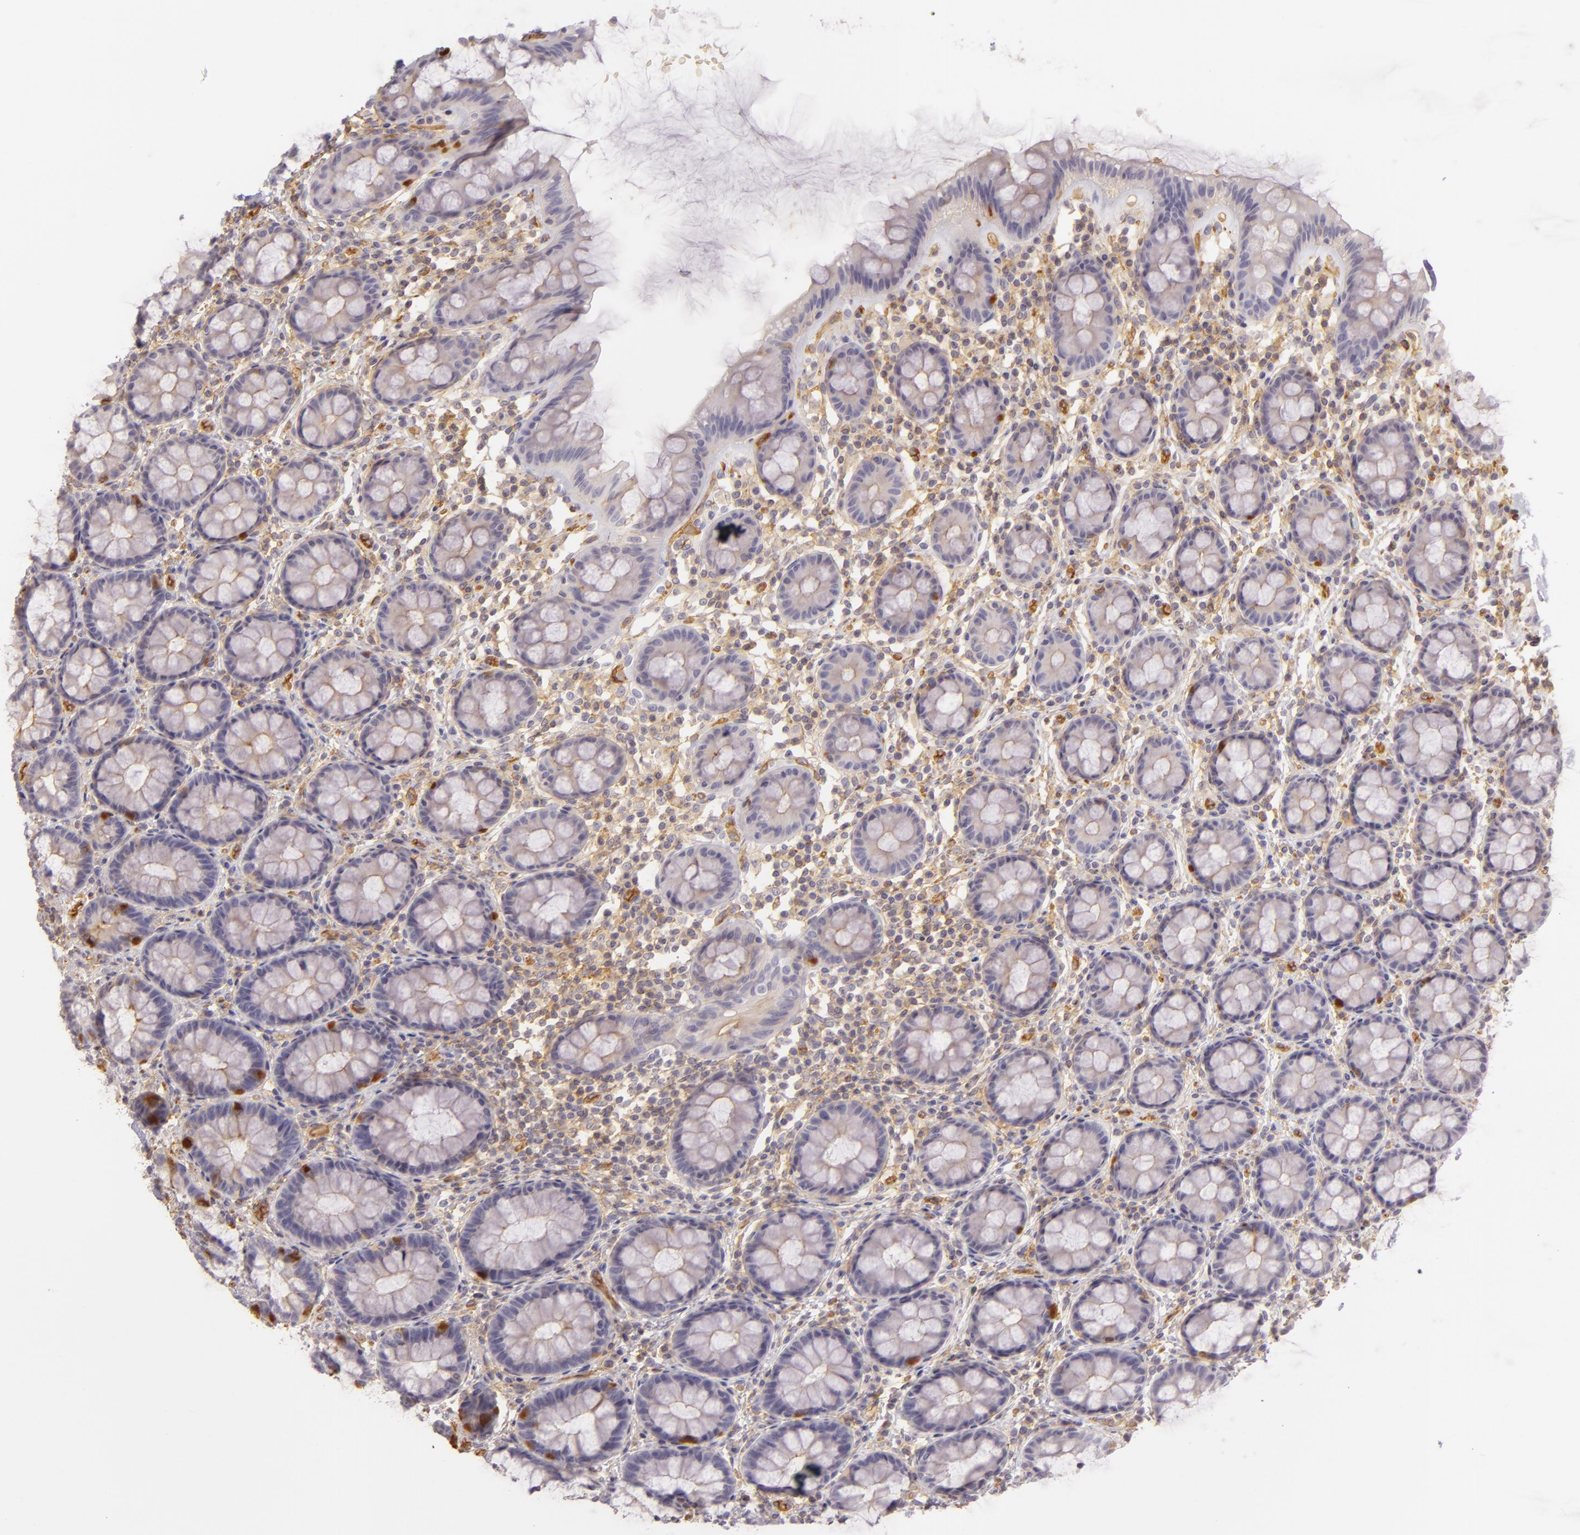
{"staining": {"intensity": "negative", "quantity": "none", "location": "none"}, "tissue": "rectum", "cell_type": "Glandular cells", "image_type": "normal", "snomed": [{"axis": "morphology", "description": "Normal tissue, NOS"}, {"axis": "topography", "description": "Rectum"}], "caption": "A high-resolution micrograph shows IHC staining of unremarkable rectum, which demonstrates no significant staining in glandular cells.", "gene": "CD59", "patient": {"sex": "male", "age": 92}}